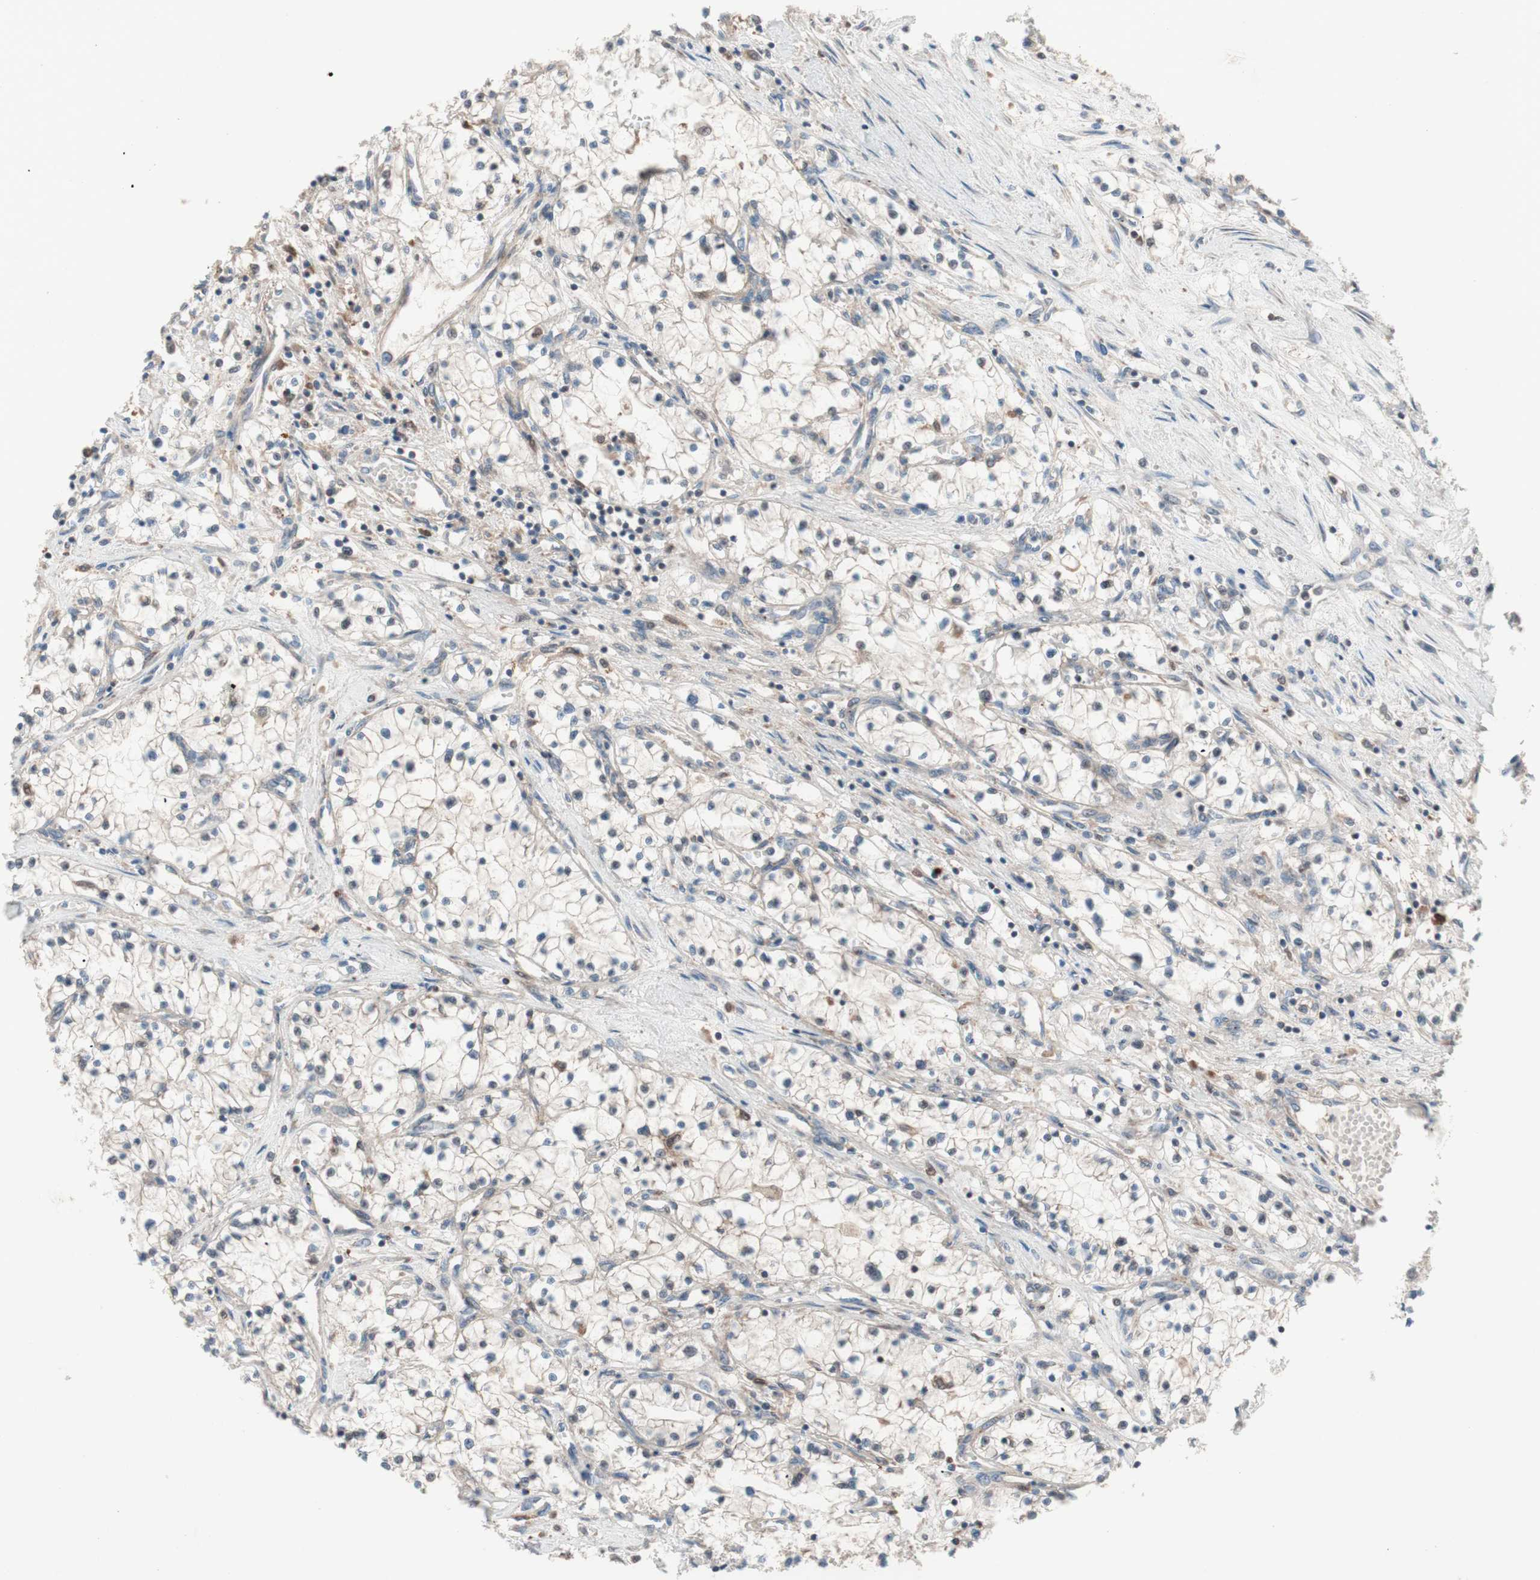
{"staining": {"intensity": "weak", "quantity": "25%-75%", "location": "cytoplasmic/membranous"}, "tissue": "renal cancer", "cell_type": "Tumor cells", "image_type": "cancer", "snomed": [{"axis": "morphology", "description": "Adenocarcinoma, NOS"}, {"axis": "topography", "description": "Kidney"}], "caption": "Weak cytoplasmic/membranous protein staining is present in approximately 25%-75% of tumor cells in adenocarcinoma (renal). Using DAB (brown) and hematoxylin (blue) stains, captured at high magnification using brightfield microscopy.", "gene": "FAAH", "patient": {"sex": "male", "age": 68}}